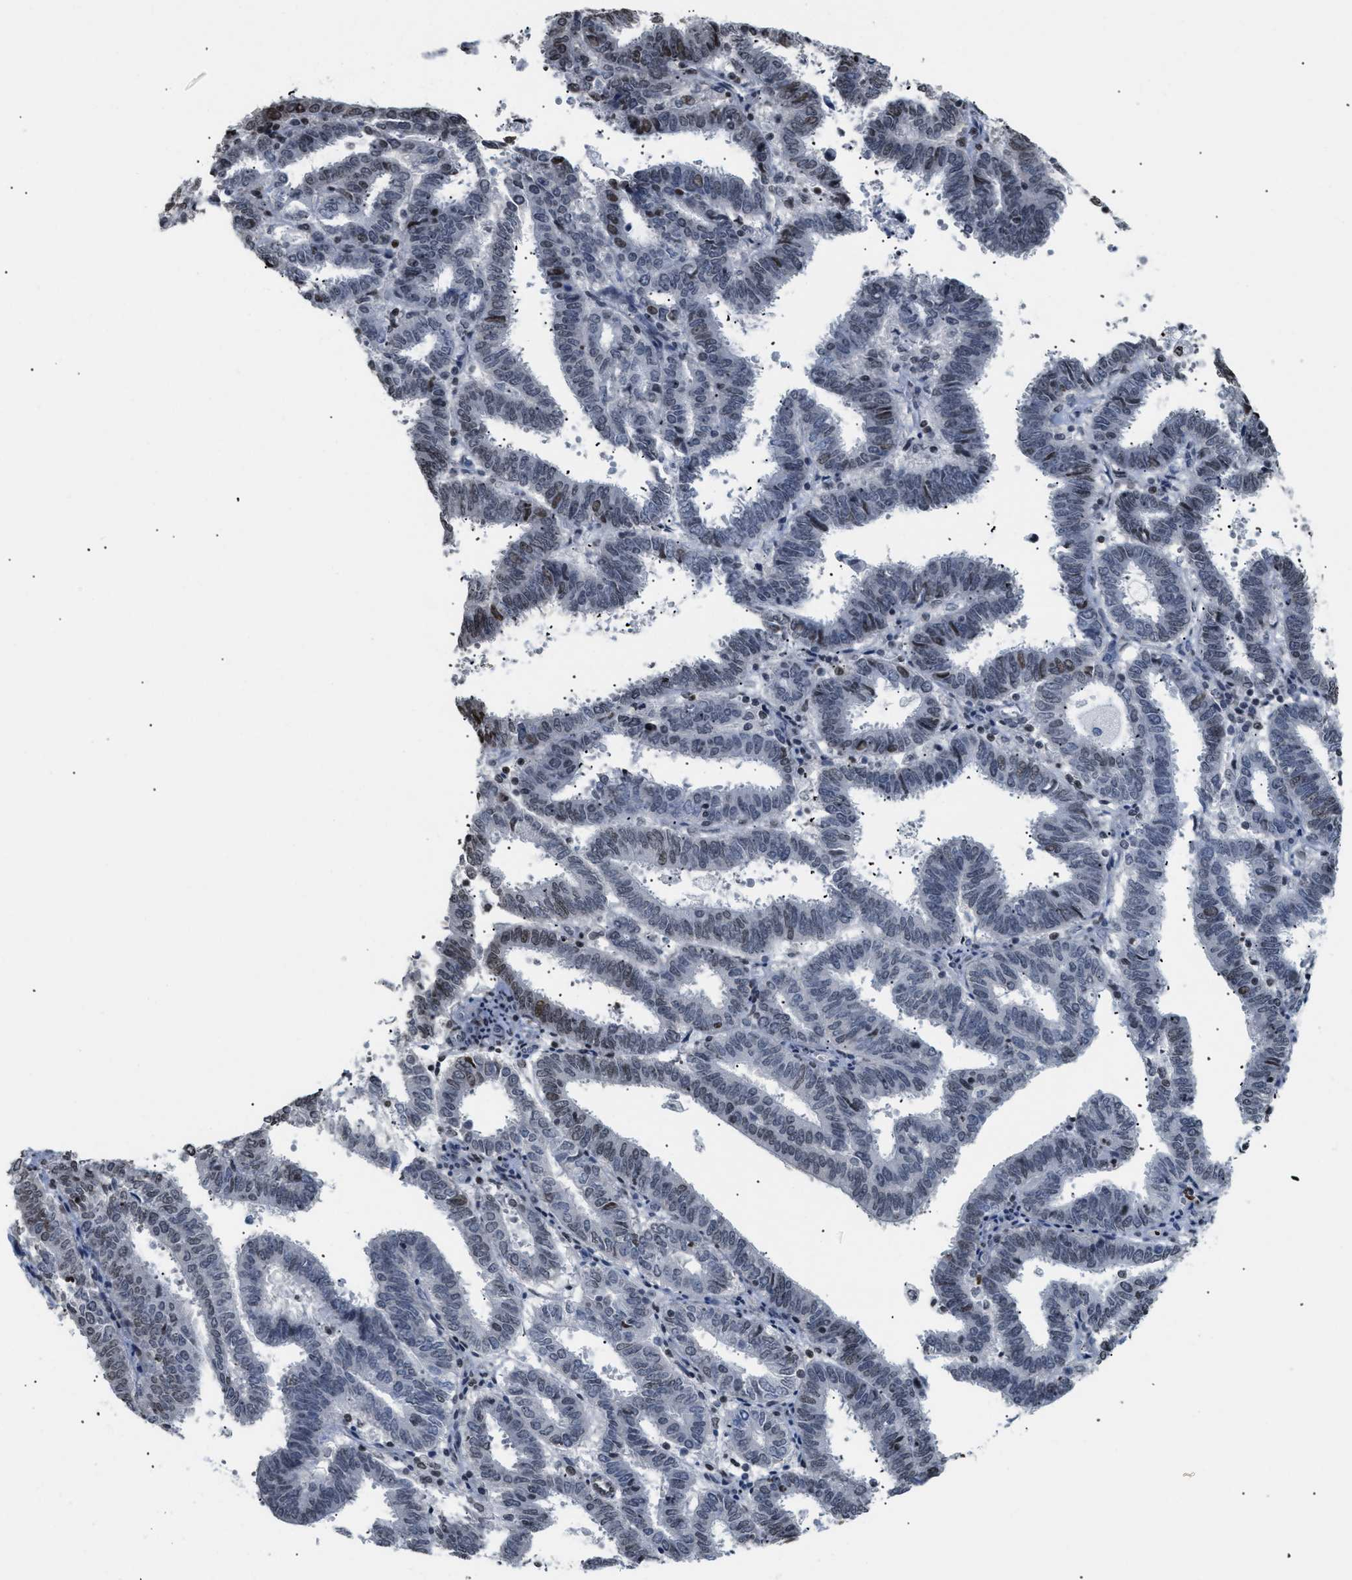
{"staining": {"intensity": "moderate", "quantity": "<25%", "location": "nuclear"}, "tissue": "endometrial cancer", "cell_type": "Tumor cells", "image_type": "cancer", "snomed": [{"axis": "morphology", "description": "Adenocarcinoma, NOS"}, {"axis": "topography", "description": "Uterus"}], "caption": "Immunohistochemistry (DAB) staining of human endometrial cancer exhibits moderate nuclear protein positivity in approximately <25% of tumor cells.", "gene": "HMGN2", "patient": {"sex": "female", "age": 83}}